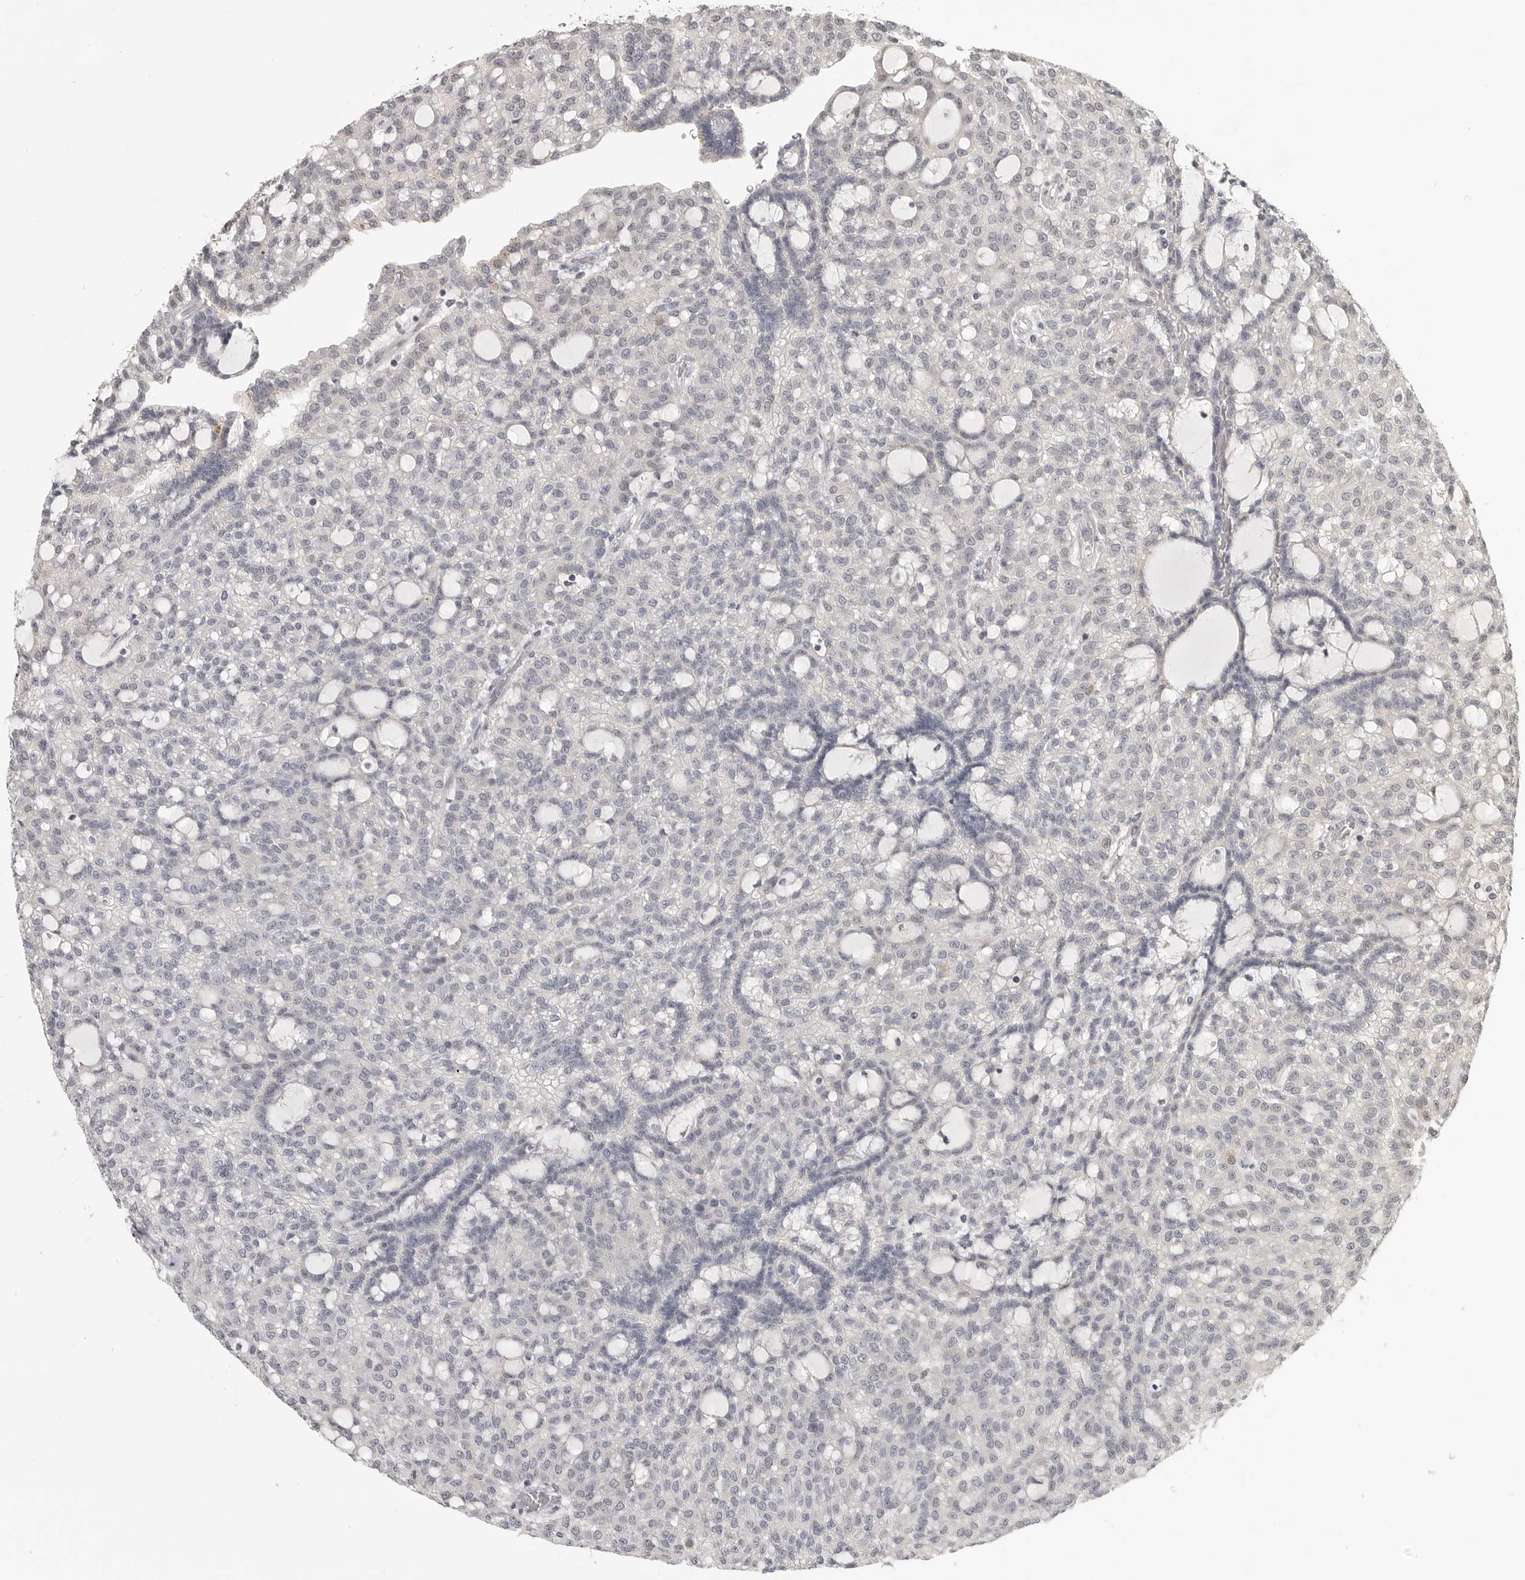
{"staining": {"intensity": "negative", "quantity": "none", "location": "none"}, "tissue": "renal cancer", "cell_type": "Tumor cells", "image_type": "cancer", "snomed": [{"axis": "morphology", "description": "Adenocarcinoma, NOS"}, {"axis": "topography", "description": "Kidney"}], "caption": "Tumor cells are negative for protein expression in human renal cancer (adenocarcinoma).", "gene": "UROD", "patient": {"sex": "male", "age": 63}}